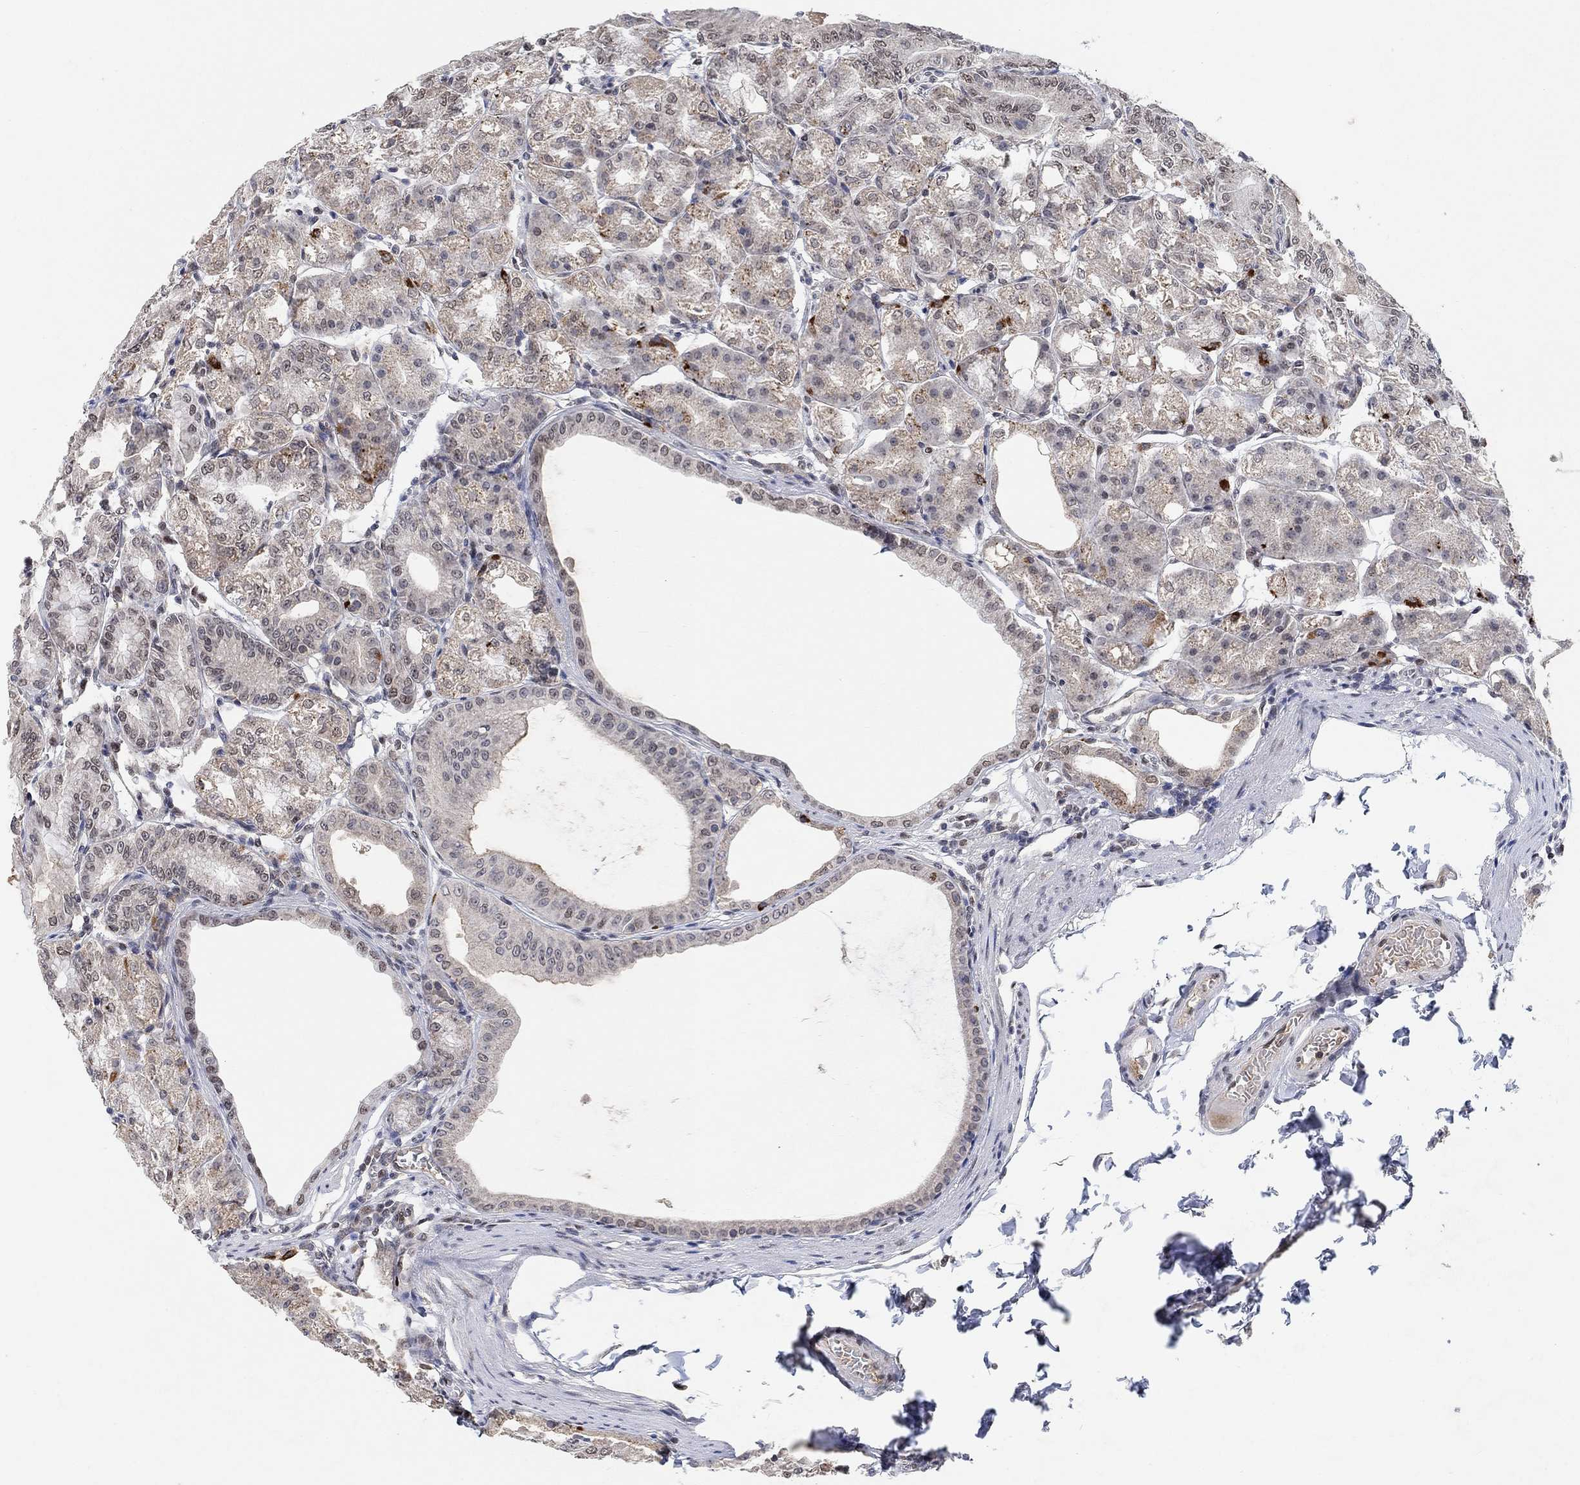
{"staining": {"intensity": "moderate", "quantity": "25%-75%", "location": "nuclear"}, "tissue": "stomach", "cell_type": "Glandular cells", "image_type": "normal", "snomed": [{"axis": "morphology", "description": "Normal tissue, NOS"}, {"axis": "topography", "description": "Stomach"}], "caption": "Stomach stained with IHC demonstrates moderate nuclear expression in about 25%-75% of glandular cells. Immunohistochemistry stains the protein of interest in brown and the nuclei are stained blue.", "gene": "THAP8", "patient": {"sex": "male", "age": 71}}